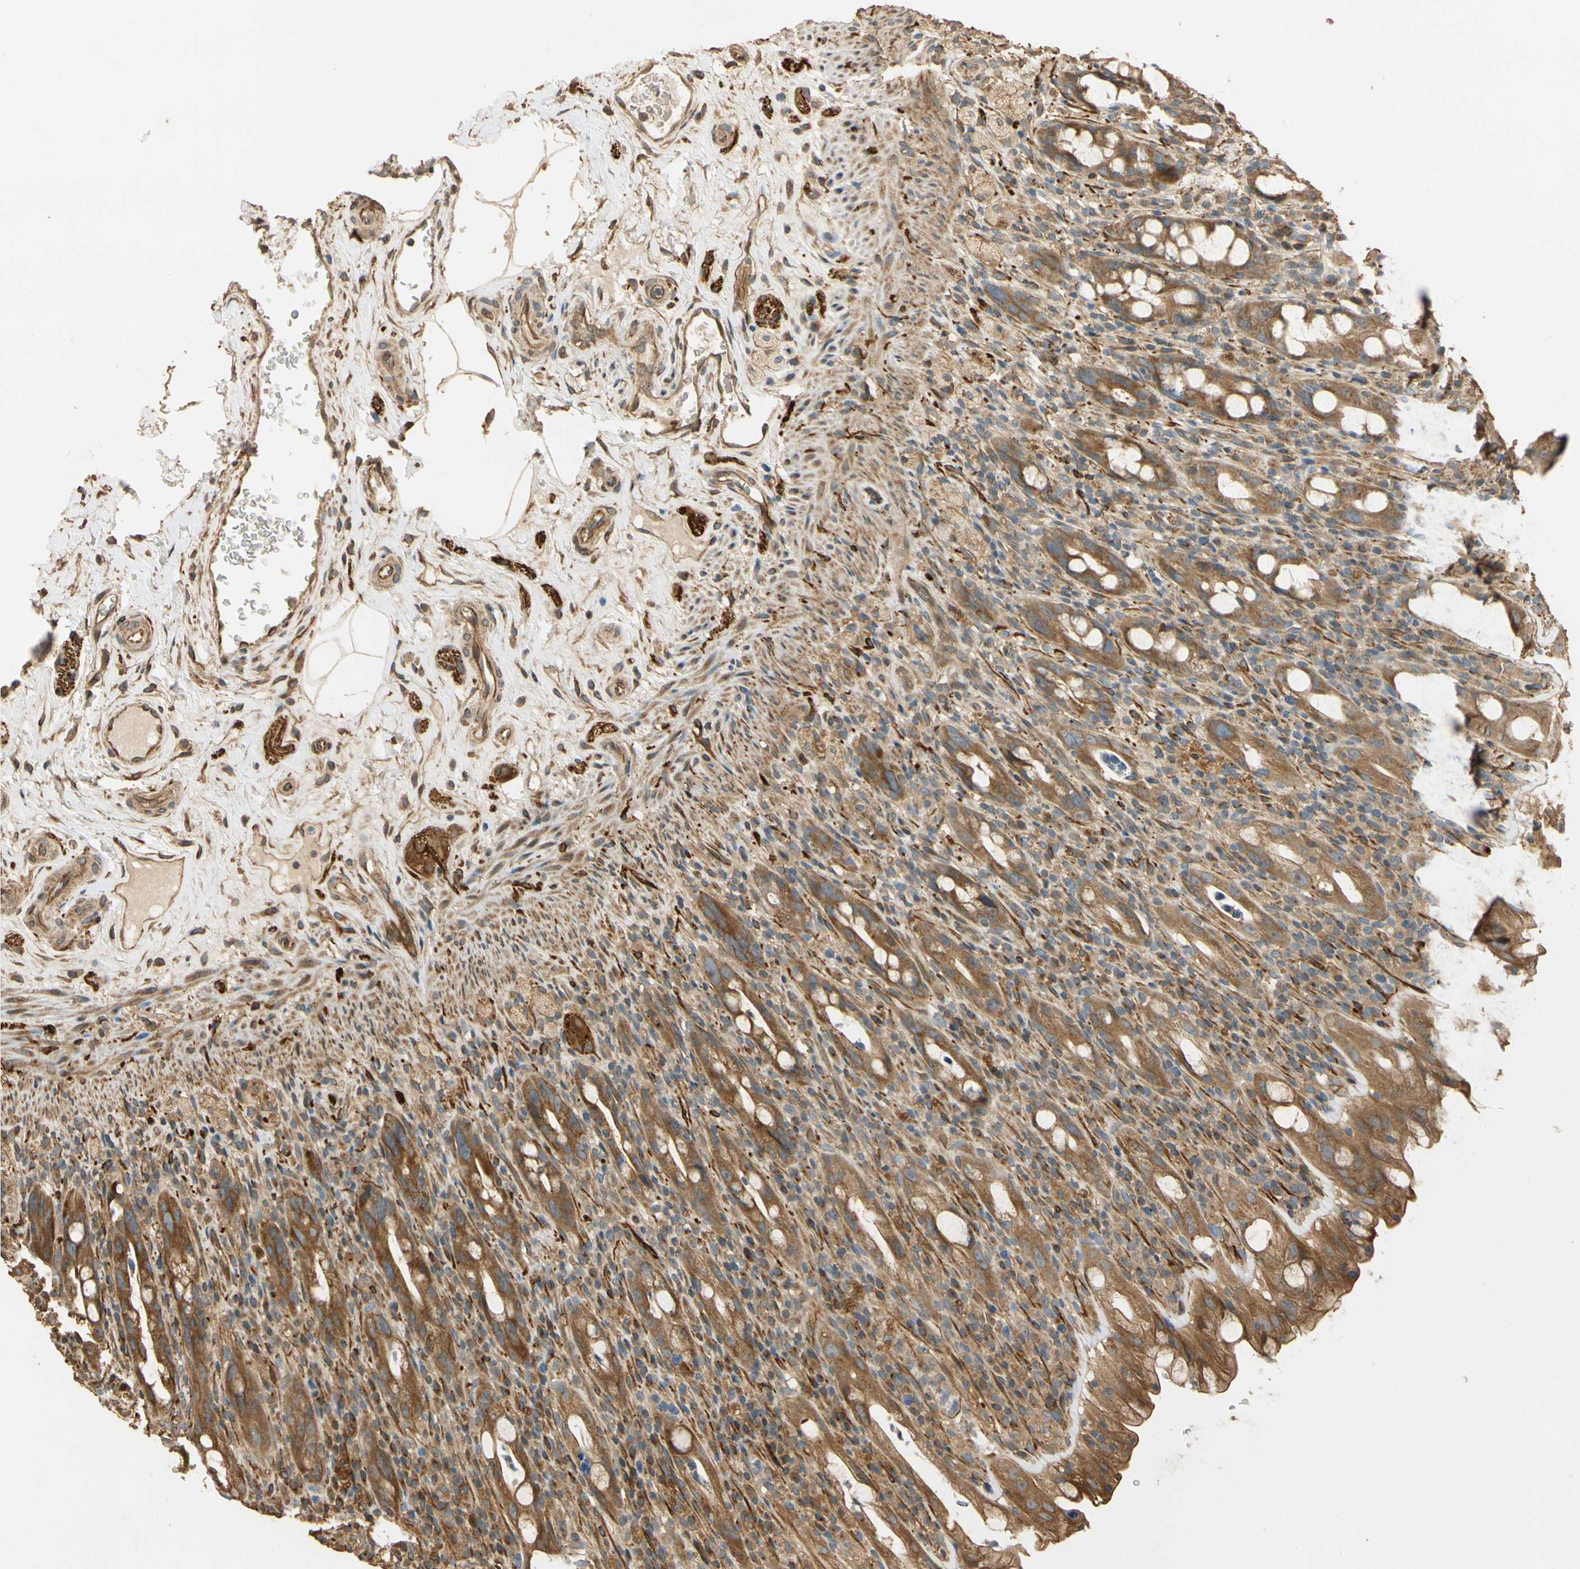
{"staining": {"intensity": "strong", "quantity": ">75%", "location": "cytoplasmic/membranous"}, "tissue": "rectum", "cell_type": "Glandular cells", "image_type": "normal", "snomed": [{"axis": "morphology", "description": "Normal tissue, NOS"}, {"axis": "topography", "description": "Rectum"}], "caption": "A high-resolution histopathology image shows immunohistochemistry staining of unremarkable rectum, which shows strong cytoplasmic/membranous positivity in approximately >75% of glandular cells.", "gene": "MGRN1", "patient": {"sex": "male", "age": 44}}